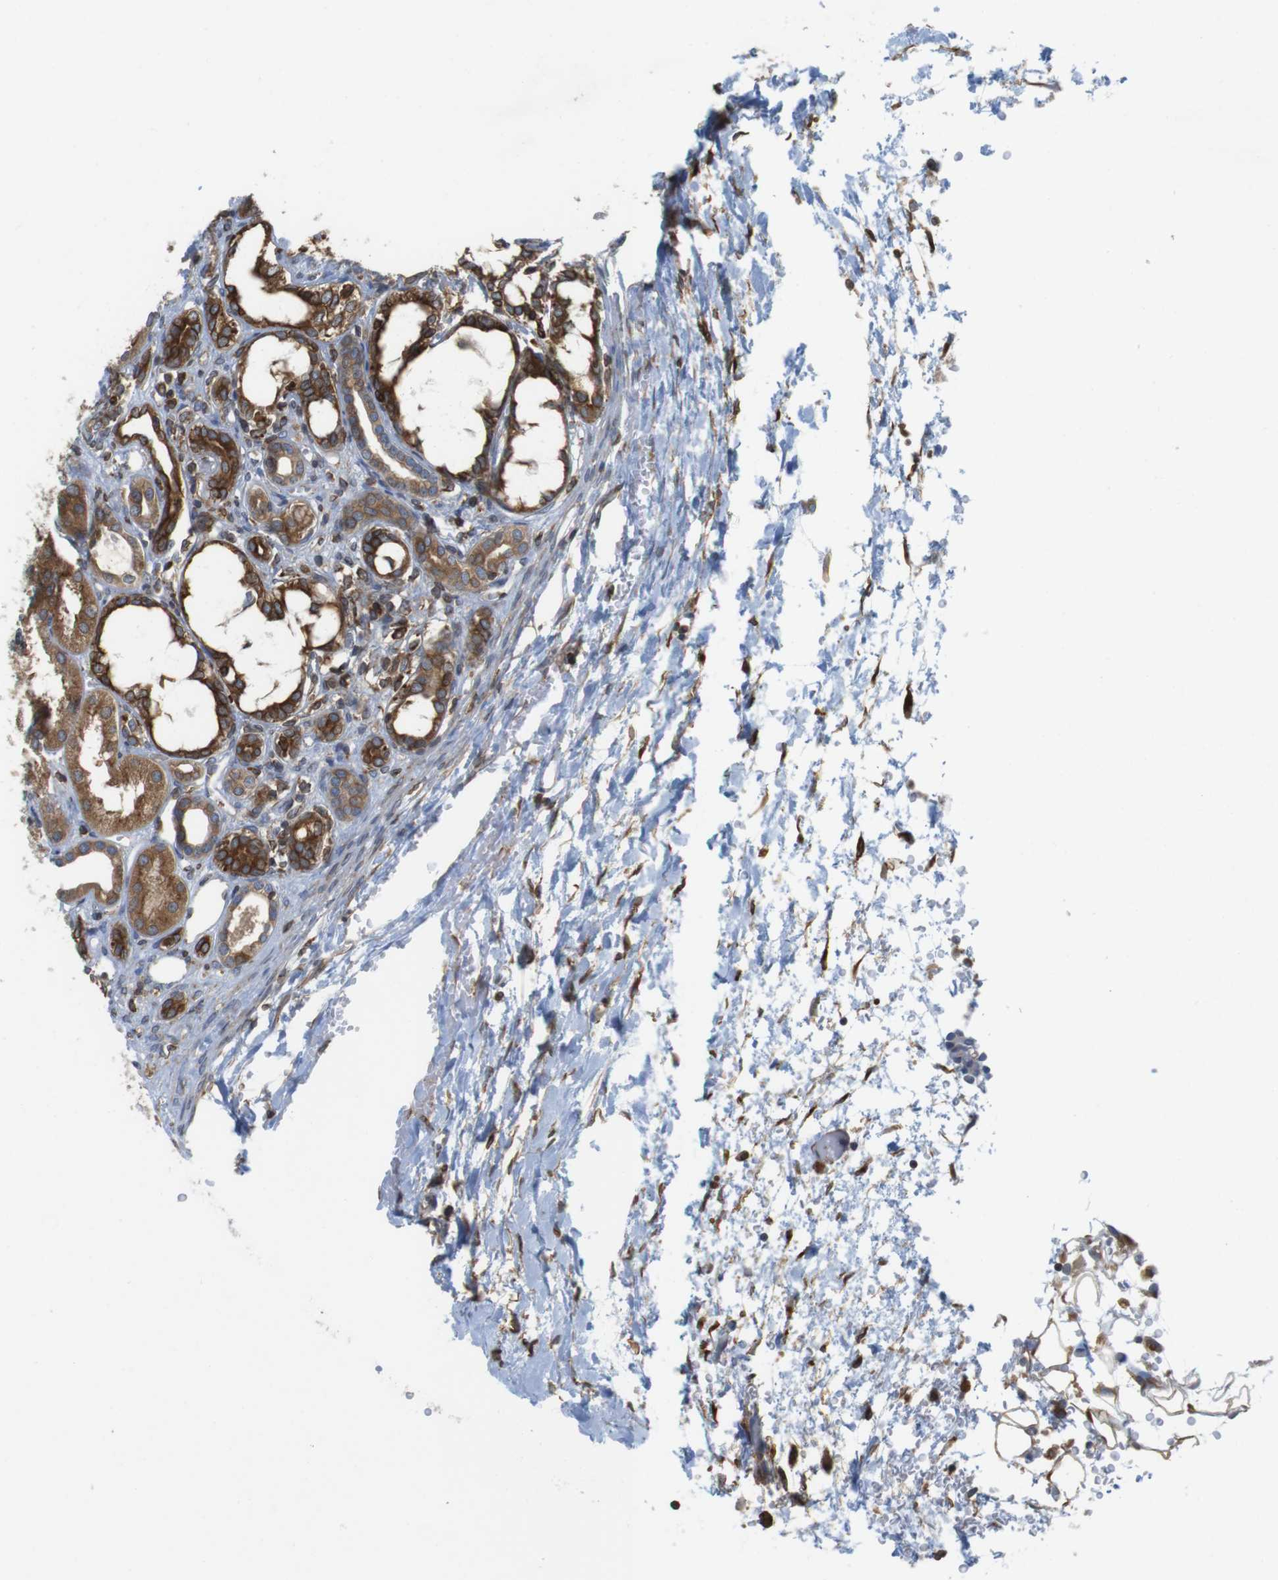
{"staining": {"intensity": "moderate", "quantity": "<25%", "location": "cytoplasmic/membranous,nuclear"}, "tissue": "kidney", "cell_type": "Cells in glomeruli", "image_type": "normal", "snomed": [{"axis": "morphology", "description": "Normal tissue, NOS"}, {"axis": "topography", "description": "Kidney"}], "caption": "A micrograph showing moderate cytoplasmic/membranous,nuclear staining in approximately <25% of cells in glomeruli in benign kidney, as visualized by brown immunohistochemical staining.", "gene": "ARL6IP5", "patient": {"sex": "male", "age": 7}}